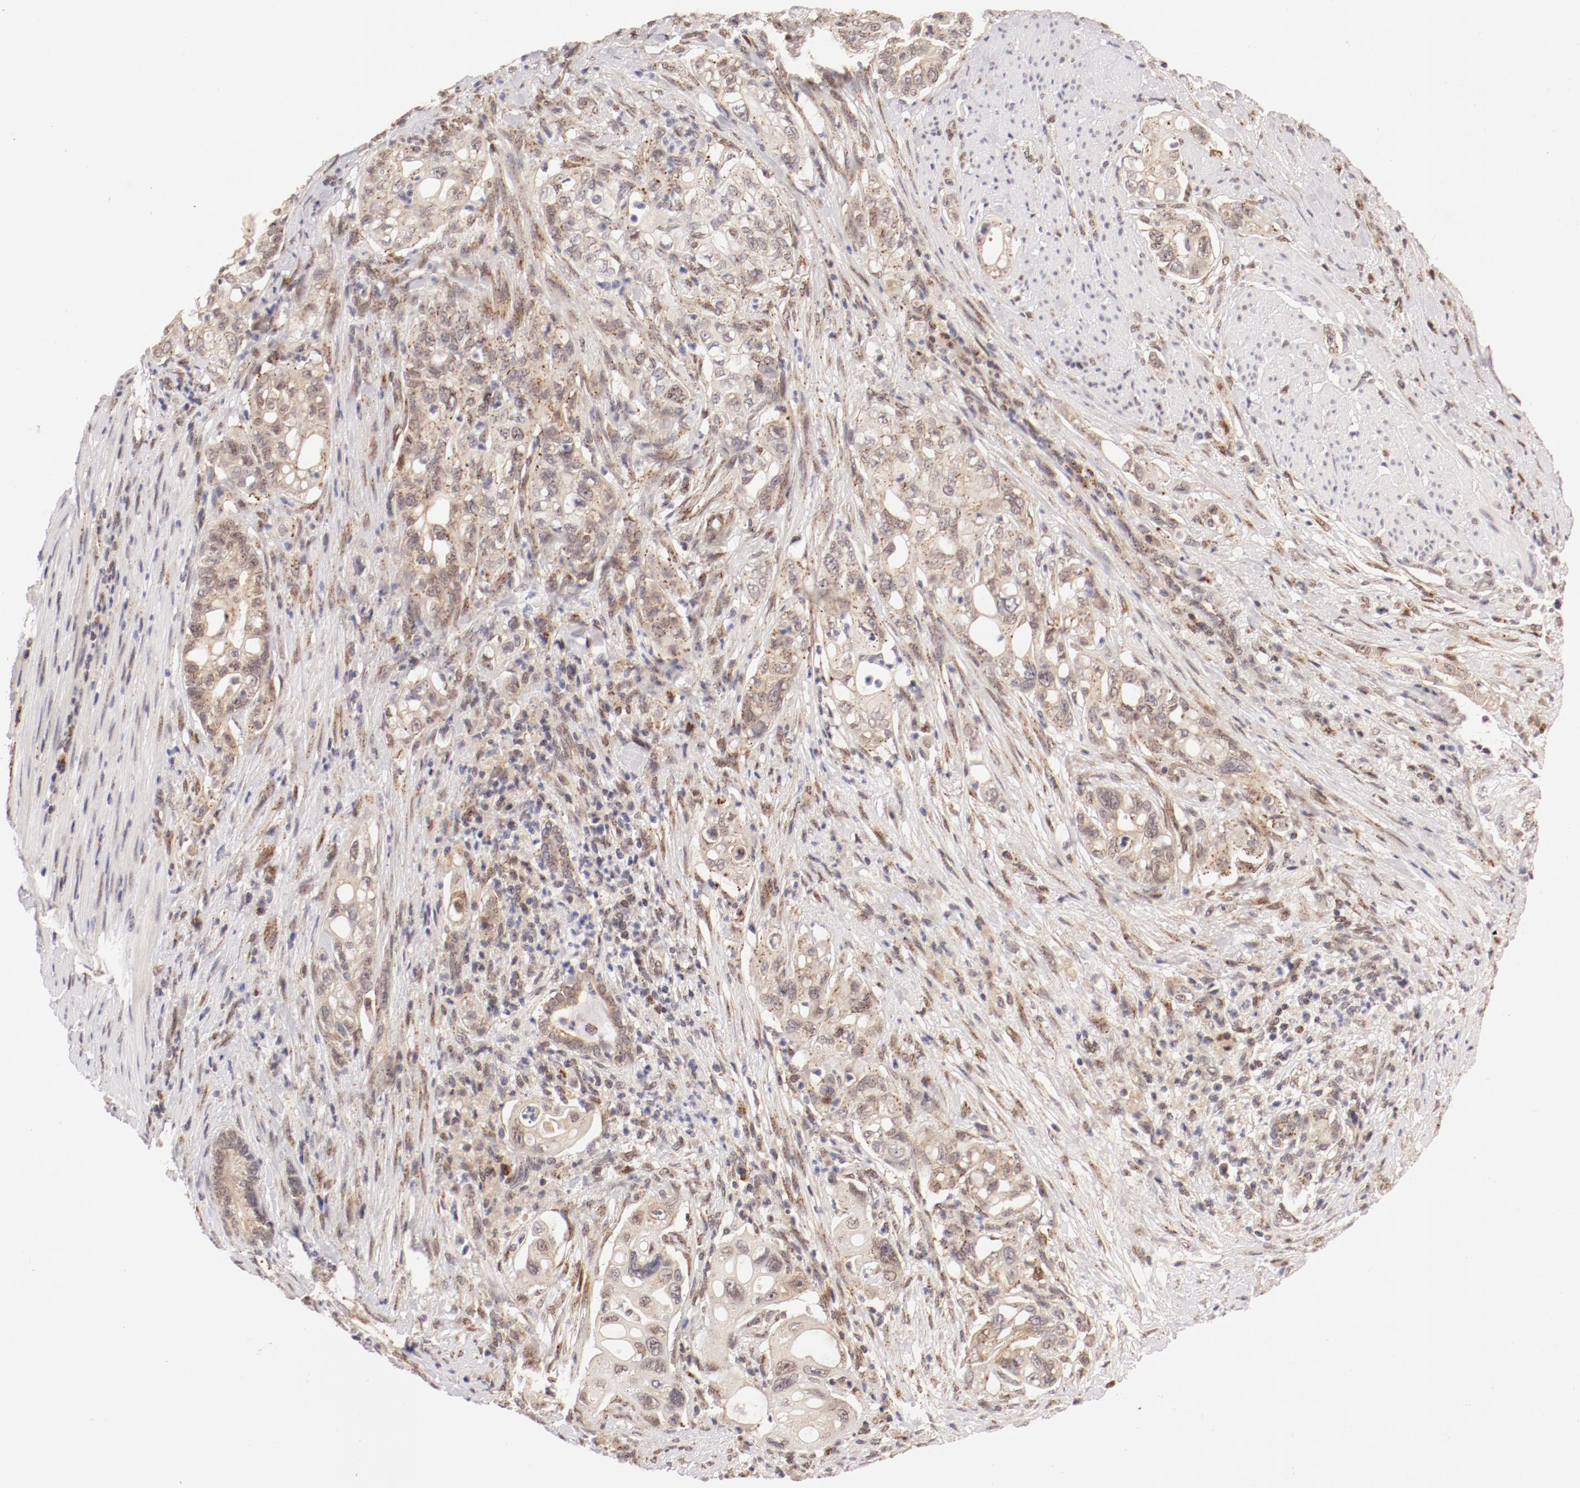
{"staining": {"intensity": "weak", "quantity": "<25%", "location": "cytoplasmic/membranous"}, "tissue": "pancreatic cancer", "cell_type": "Tumor cells", "image_type": "cancer", "snomed": [{"axis": "morphology", "description": "Normal tissue, NOS"}, {"axis": "topography", "description": "Pancreas"}], "caption": "A histopathology image of human pancreatic cancer is negative for staining in tumor cells.", "gene": "RPL12", "patient": {"sex": "male", "age": 42}}